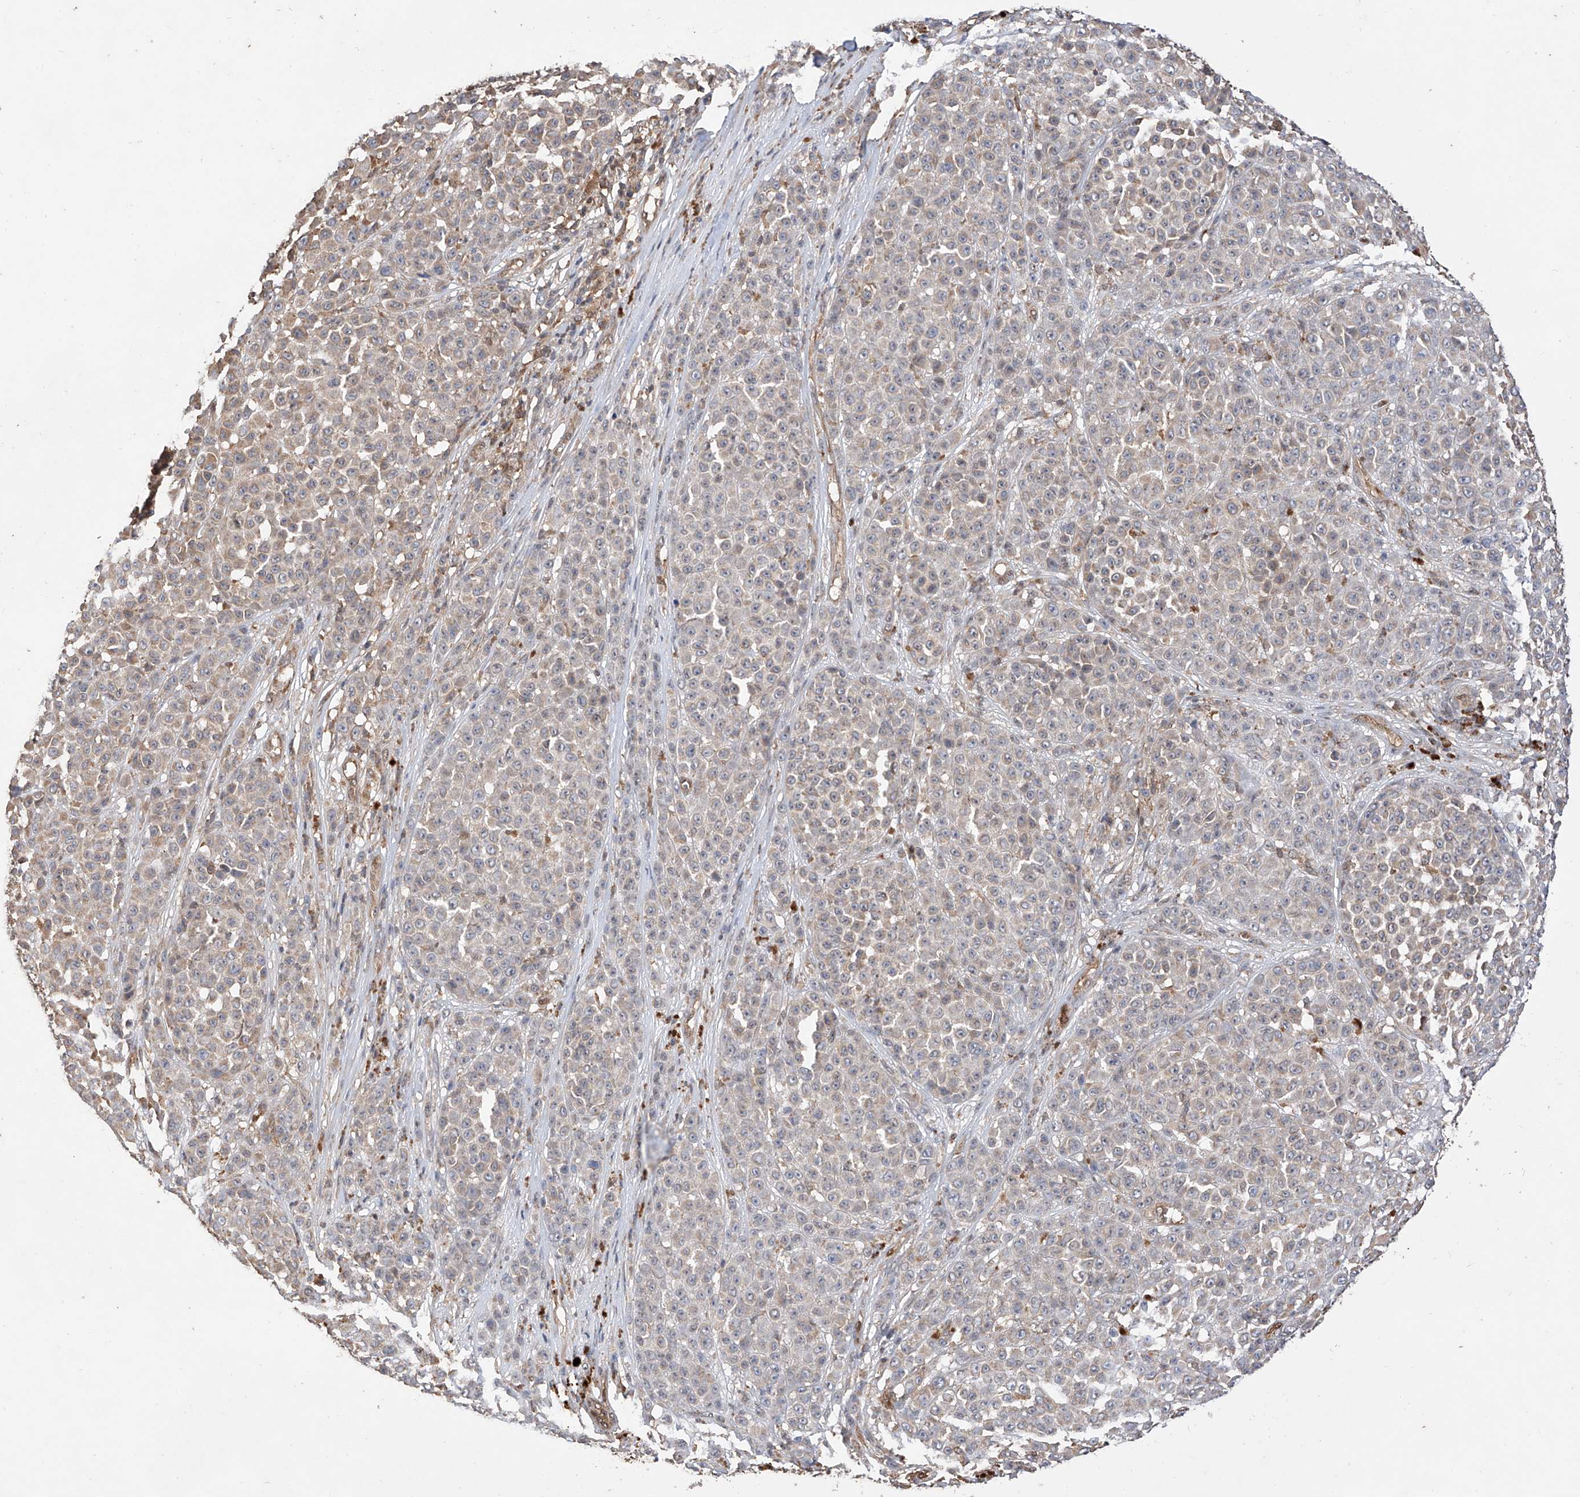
{"staining": {"intensity": "negative", "quantity": "none", "location": "none"}, "tissue": "melanoma", "cell_type": "Tumor cells", "image_type": "cancer", "snomed": [{"axis": "morphology", "description": "Malignant melanoma, NOS"}, {"axis": "topography", "description": "Skin"}], "caption": "An immunohistochemistry (IHC) micrograph of malignant melanoma is shown. There is no staining in tumor cells of malignant melanoma.", "gene": "RILPL2", "patient": {"sex": "female", "age": 94}}